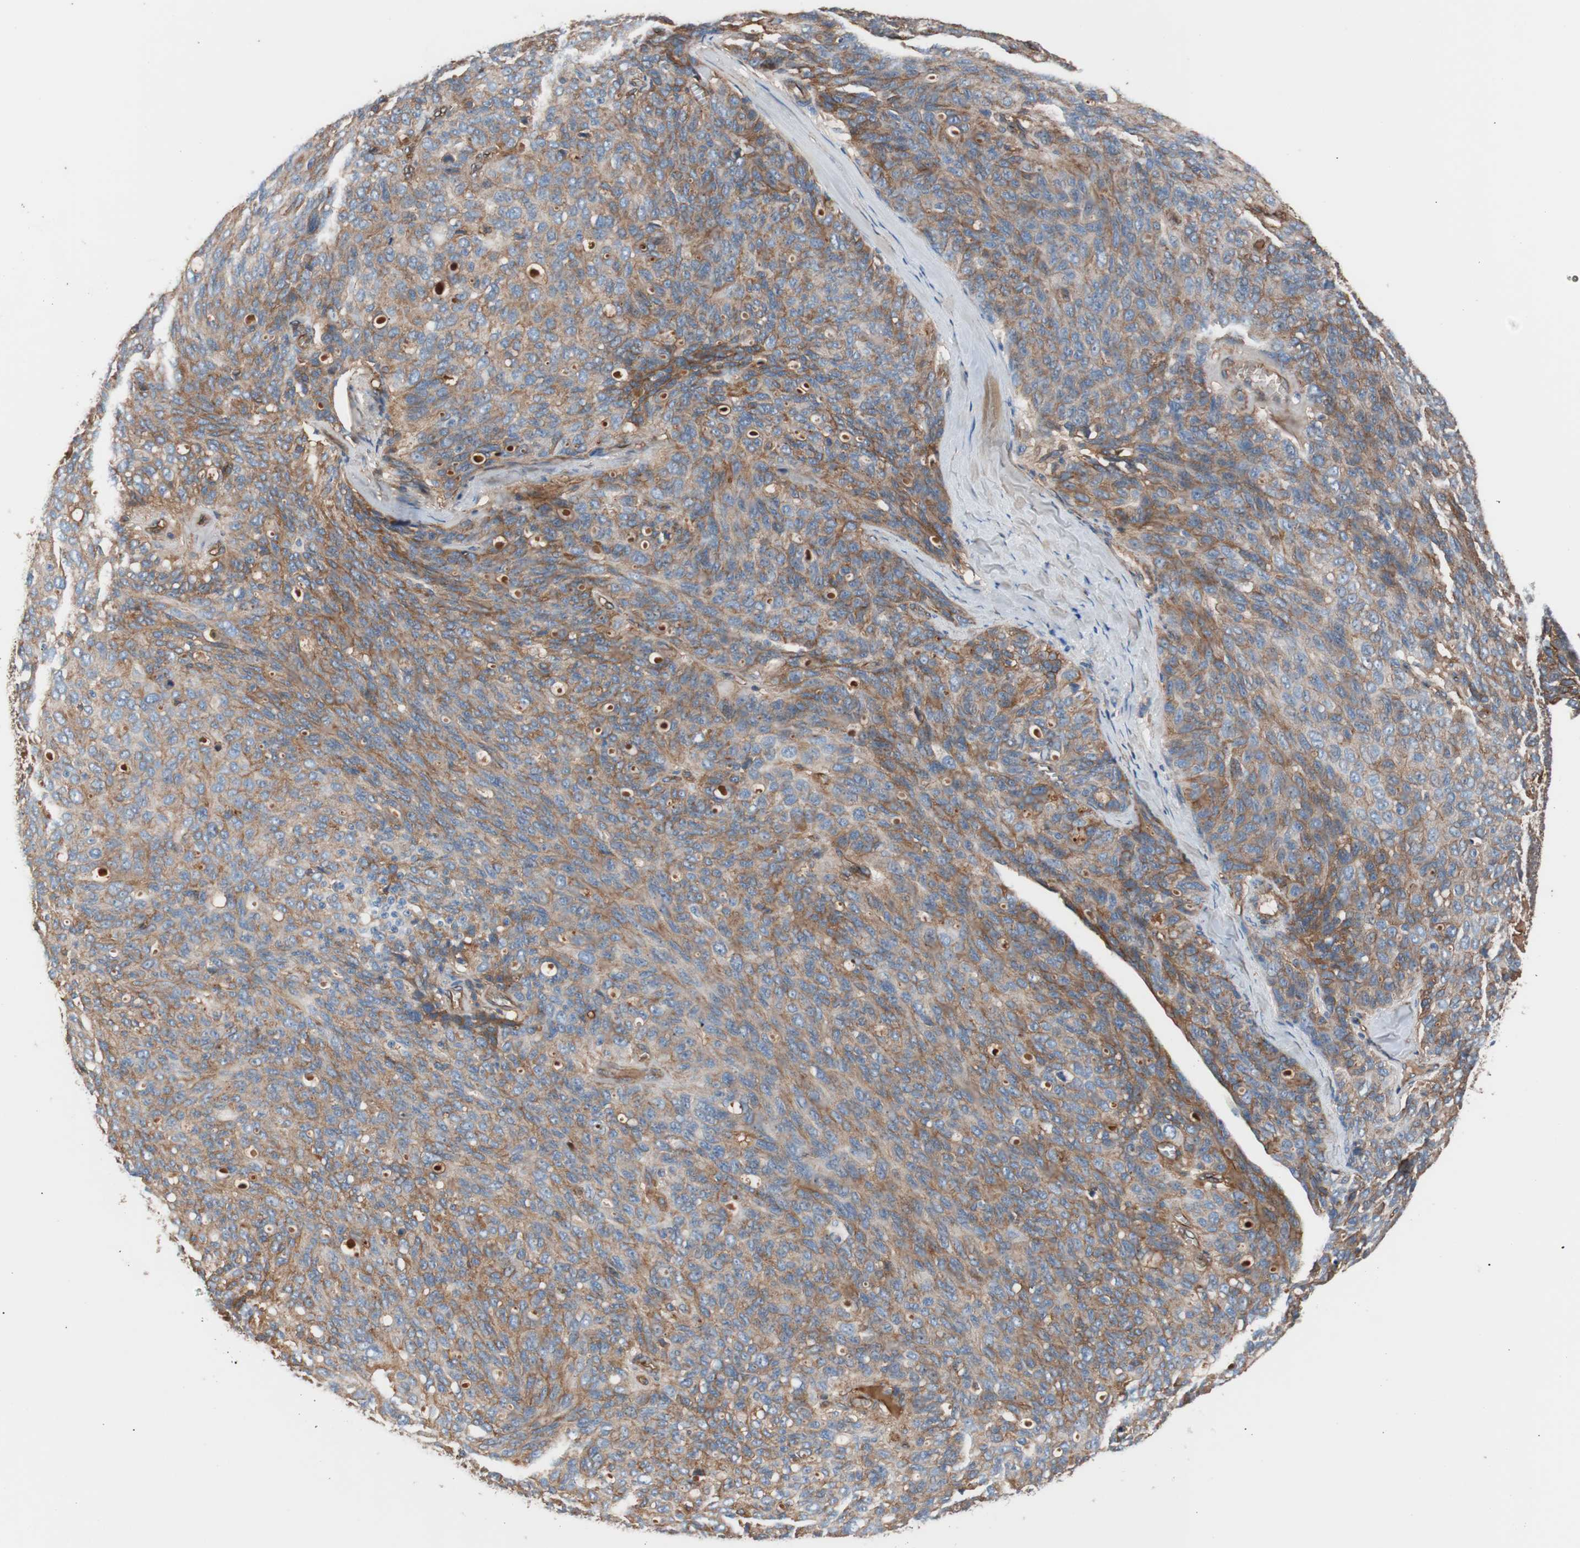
{"staining": {"intensity": "moderate", "quantity": ">75%", "location": "cytoplasmic/membranous"}, "tissue": "ovarian cancer", "cell_type": "Tumor cells", "image_type": "cancer", "snomed": [{"axis": "morphology", "description": "Carcinoma, endometroid"}, {"axis": "topography", "description": "Ovary"}], "caption": "Immunohistochemical staining of ovarian endometroid carcinoma demonstrates medium levels of moderate cytoplasmic/membranous protein positivity in about >75% of tumor cells. (DAB (3,3'-diaminobenzidine) = brown stain, brightfield microscopy at high magnification).", "gene": "SPINT1", "patient": {"sex": "female", "age": 60}}